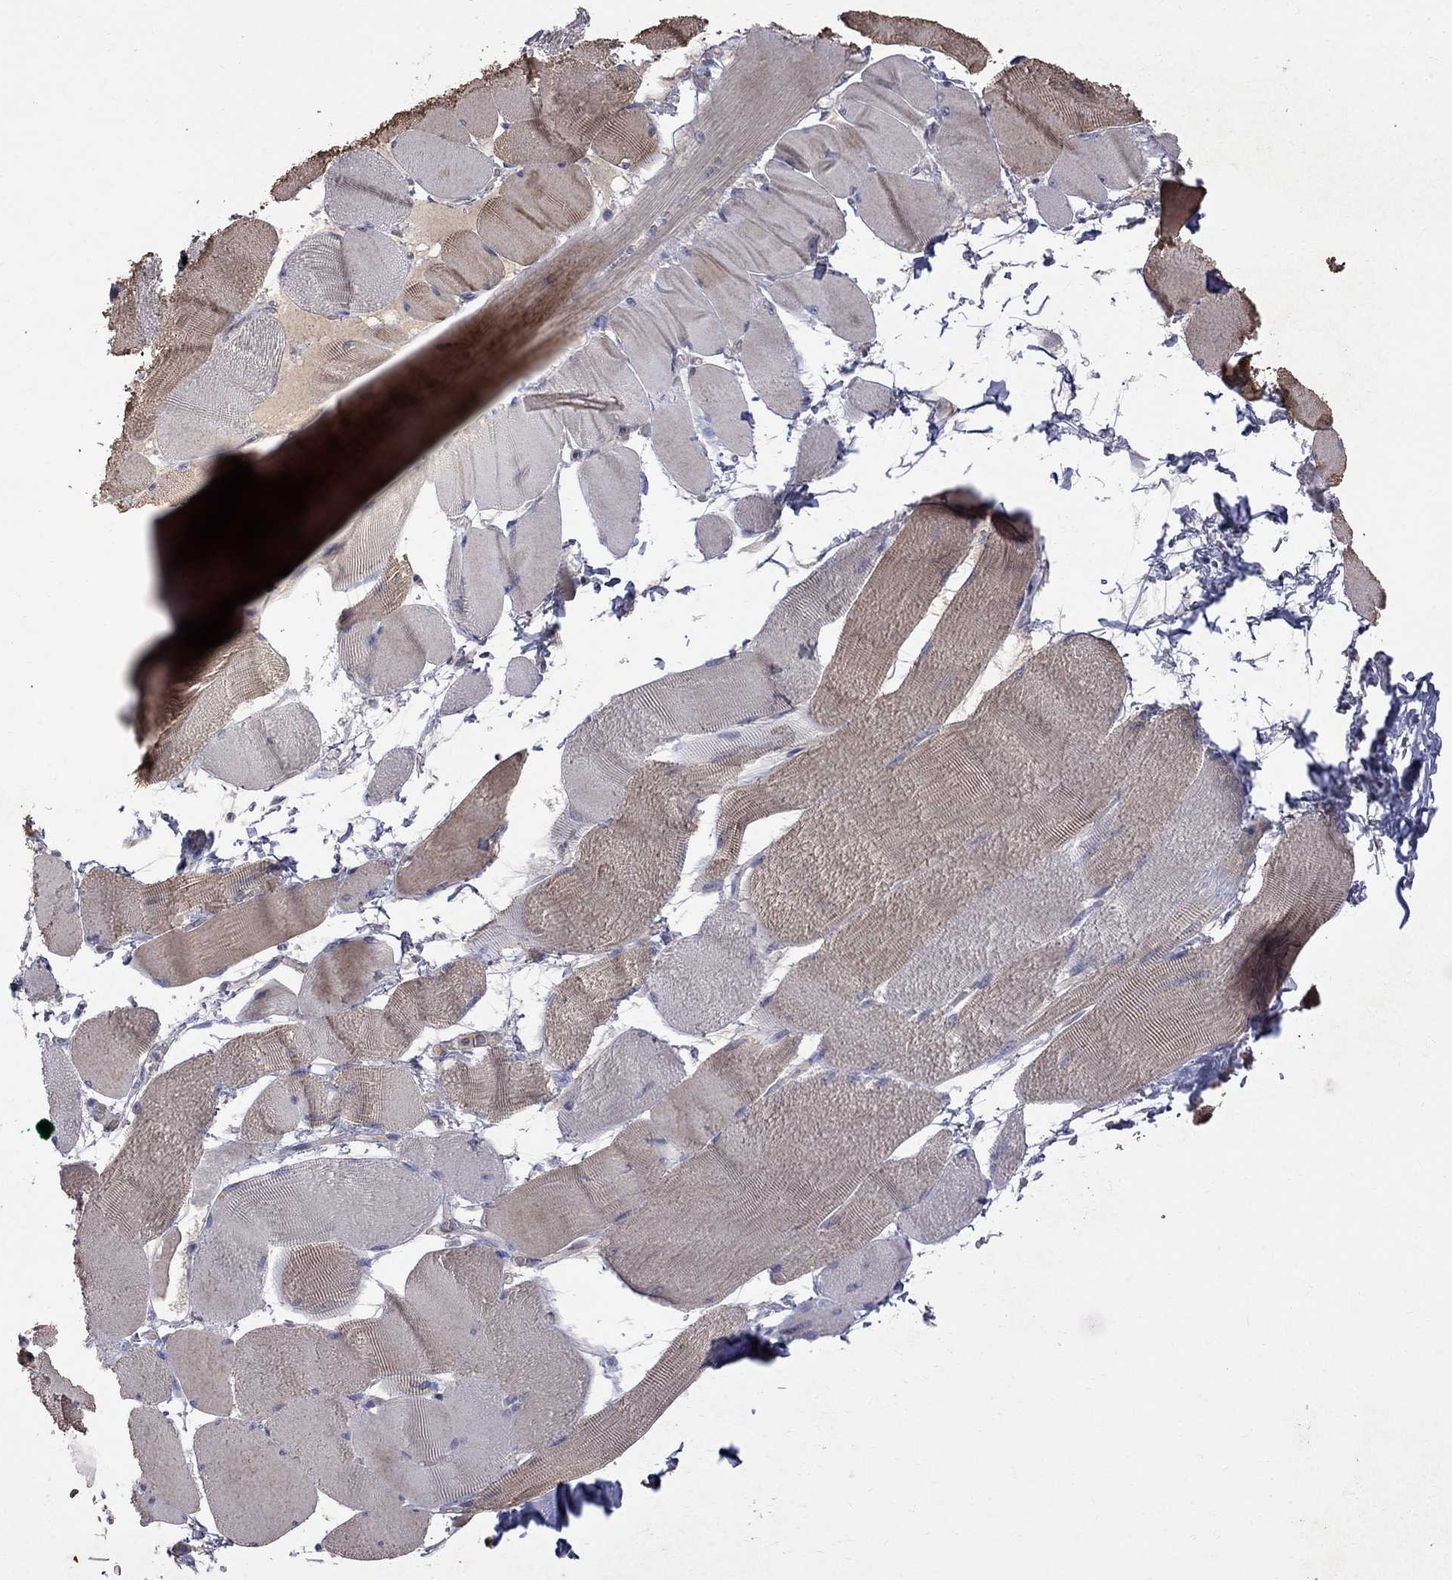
{"staining": {"intensity": "moderate", "quantity": "25%-75%", "location": "cytoplasmic/membranous"}, "tissue": "skeletal muscle", "cell_type": "Myocytes", "image_type": "normal", "snomed": [{"axis": "morphology", "description": "Normal tissue, NOS"}, {"axis": "topography", "description": "Skeletal muscle"}], "caption": "A photomicrograph of skeletal muscle stained for a protein reveals moderate cytoplasmic/membranous brown staining in myocytes.", "gene": "ABI3", "patient": {"sex": "male", "age": 56}}